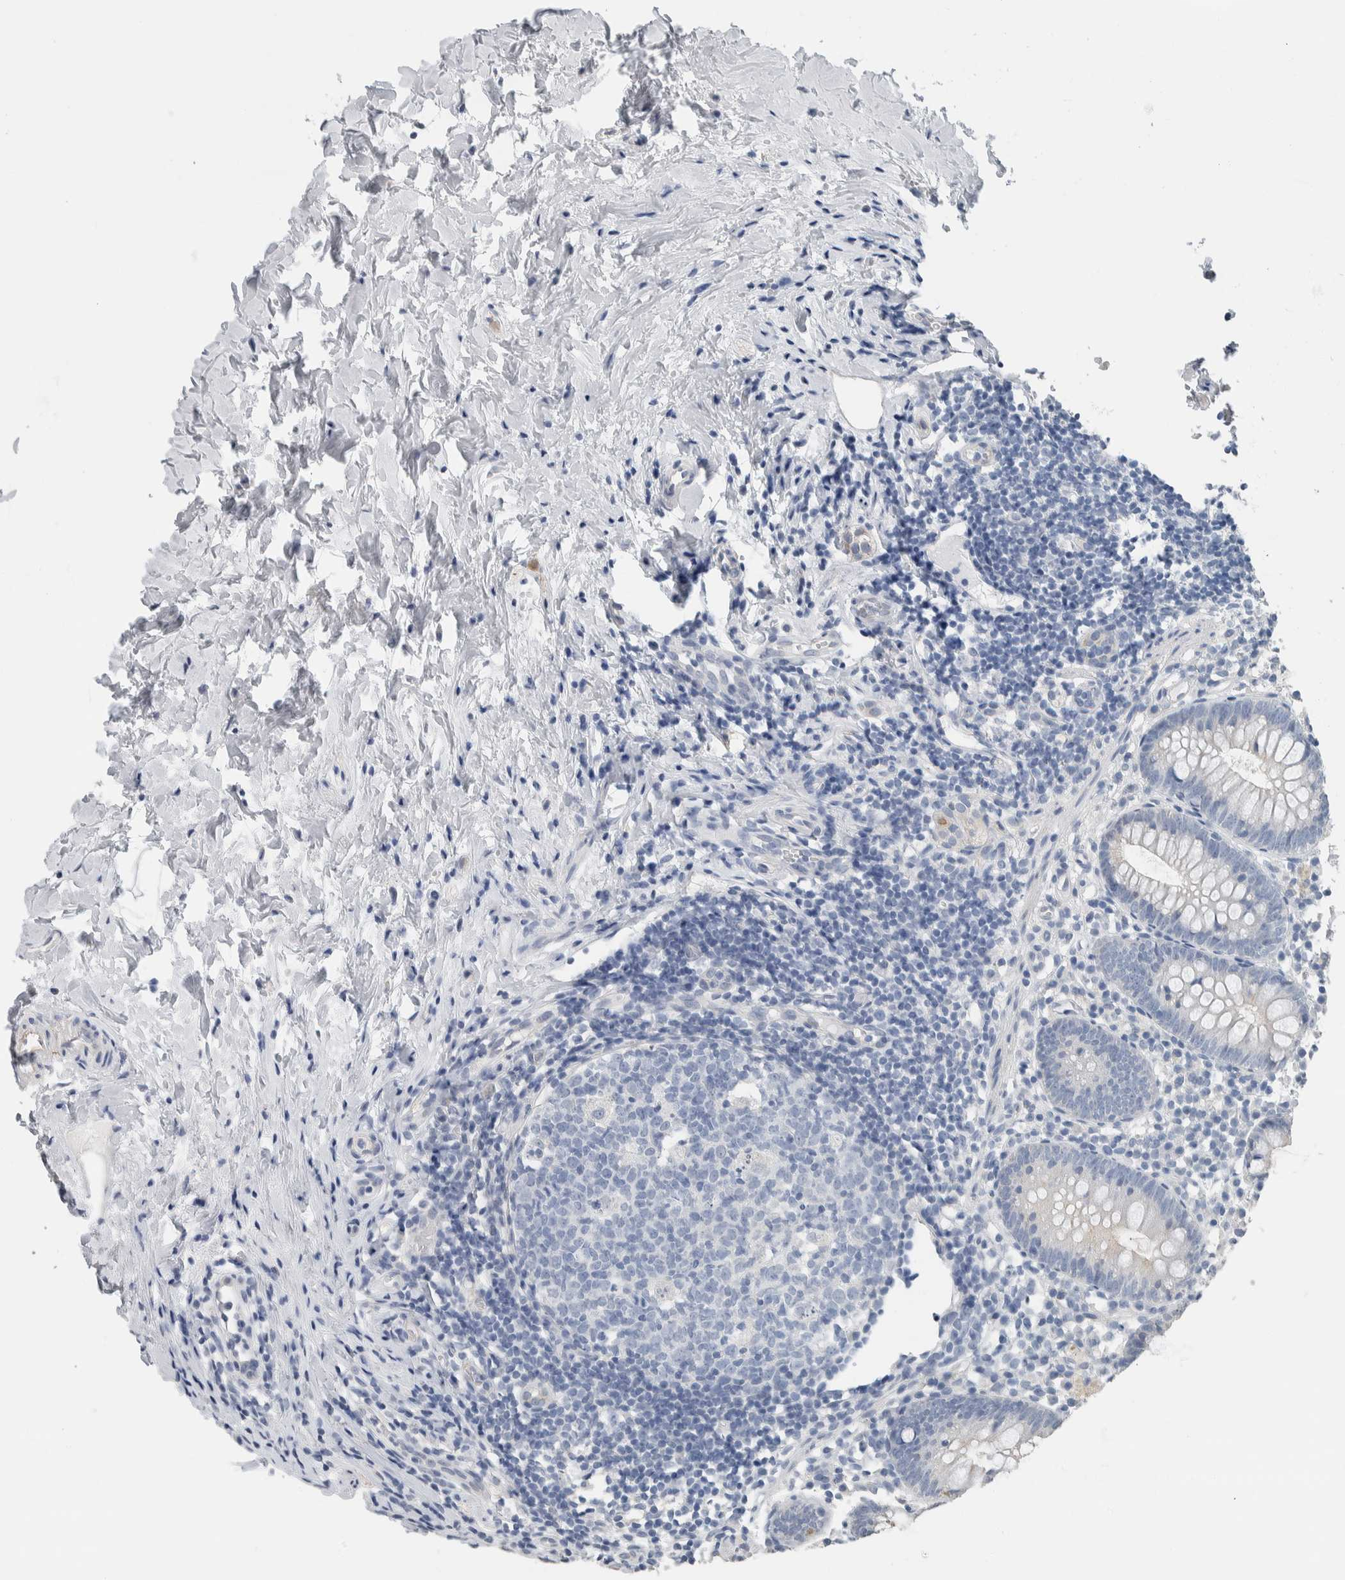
{"staining": {"intensity": "weak", "quantity": "<25%", "location": "cytoplasmic/membranous"}, "tissue": "appendix", "cell_type": "Glandular cells", "image_type": "normal", "snomed": [{"axis": "morphology", "description": "Normal tissue, NOS"}, {"axis": "topography", "description": "Appendix"}], "caption": "High power microscopy image of an IHC photomicrograph of unremarkable appendix, revealing no significant expression in glandular cells.", "gene": "NEFM", "patient": {"sex": "female", "age": 20}}